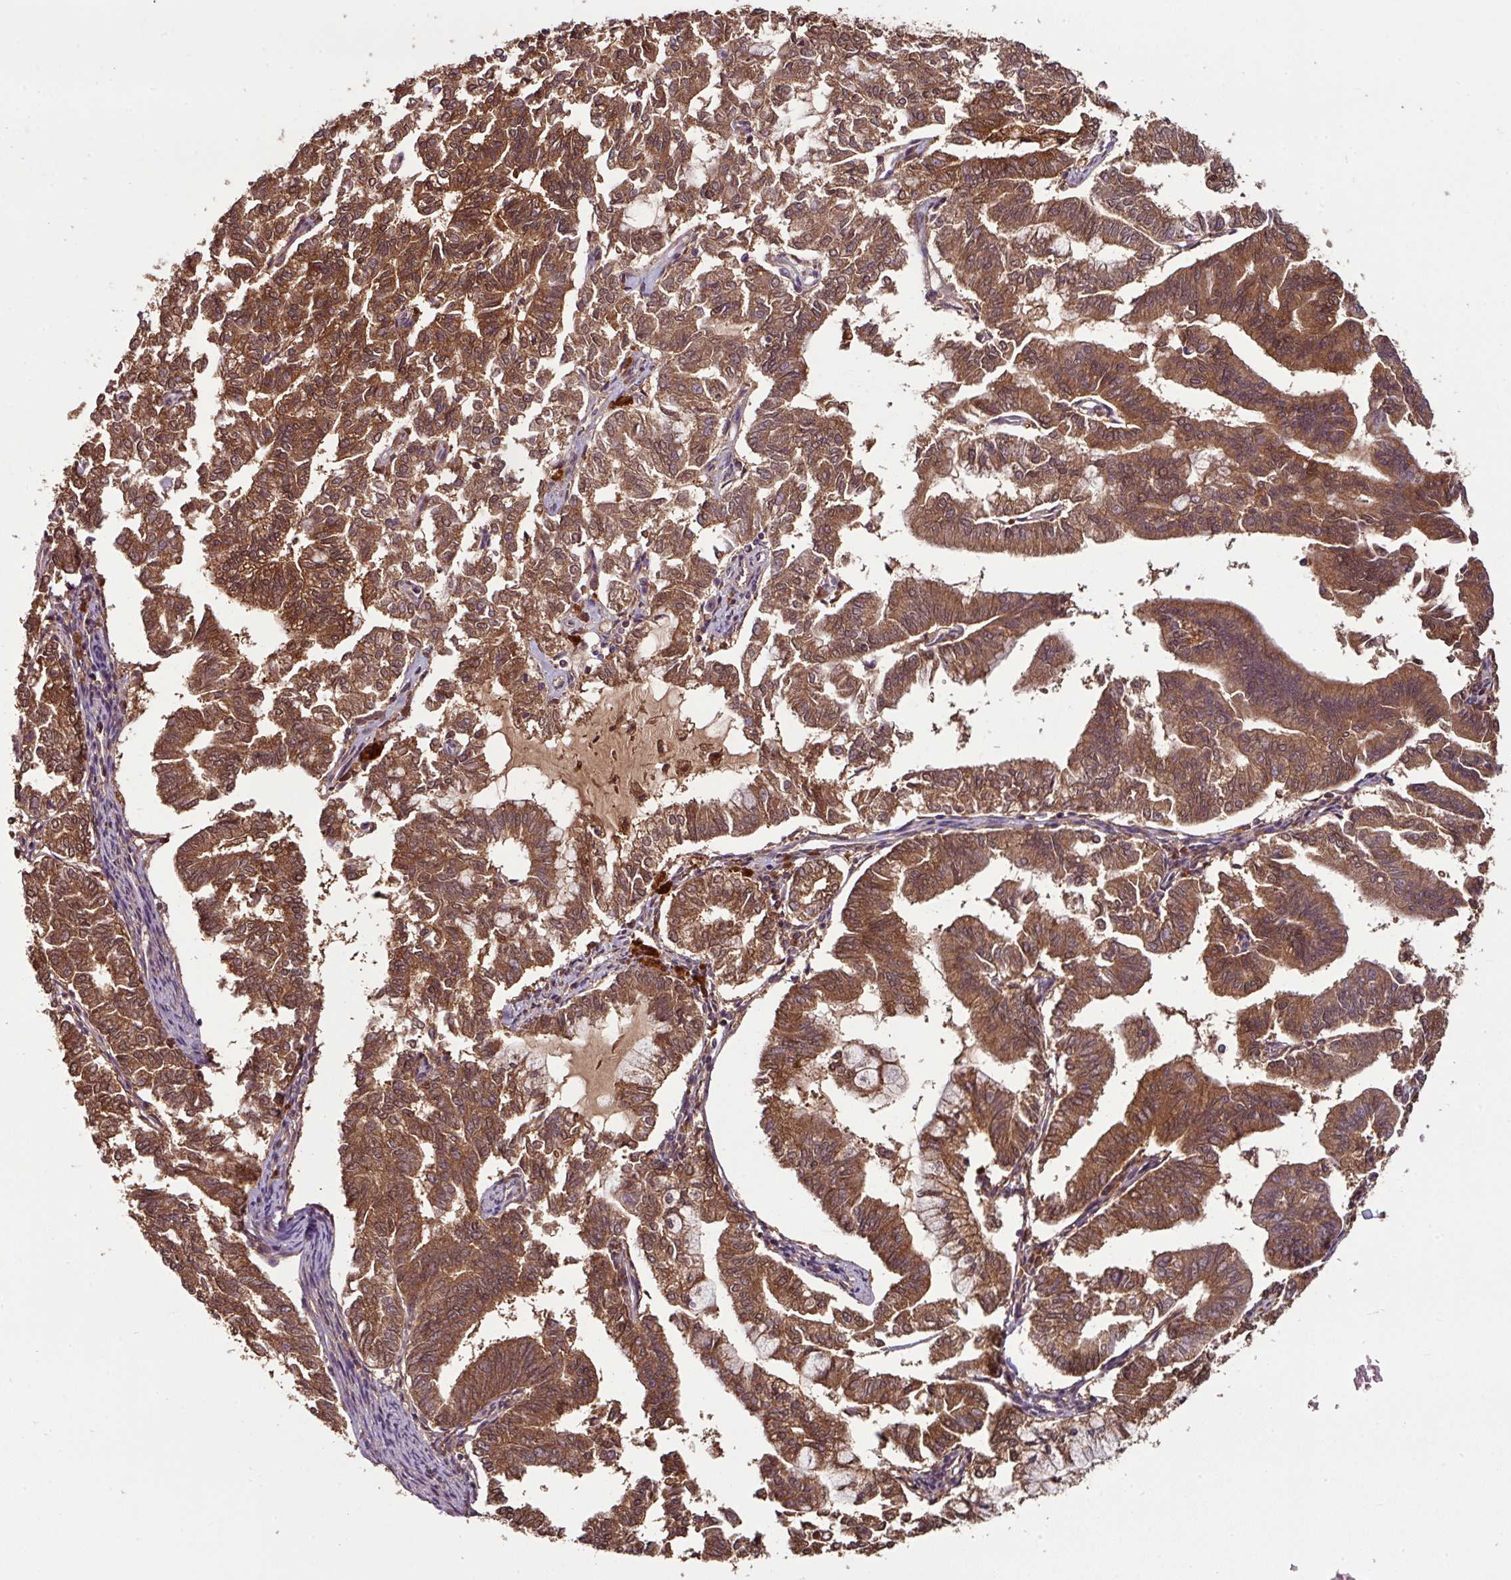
{"staining": {"intensity": "strong", "quantity": ">75%", "location": "cytoplasmic/membranous"}, "tissue": "endometrial cancer", "cell_type": "Tumor cells", "image_type": "cancer", "snomed": [{"axis": "morphology", "description": "Adenocarcinoma, NOS"}, {"axis": "topography", "description": "Endometrium"}], "caption": "Protein expression analysis of endometrial cancer shows strong cytoplasmic/membranous staining in approximately >75% of tumor cells.", "gene": "GNPDA1", "patient": {"sex": "female", "age": 79}}